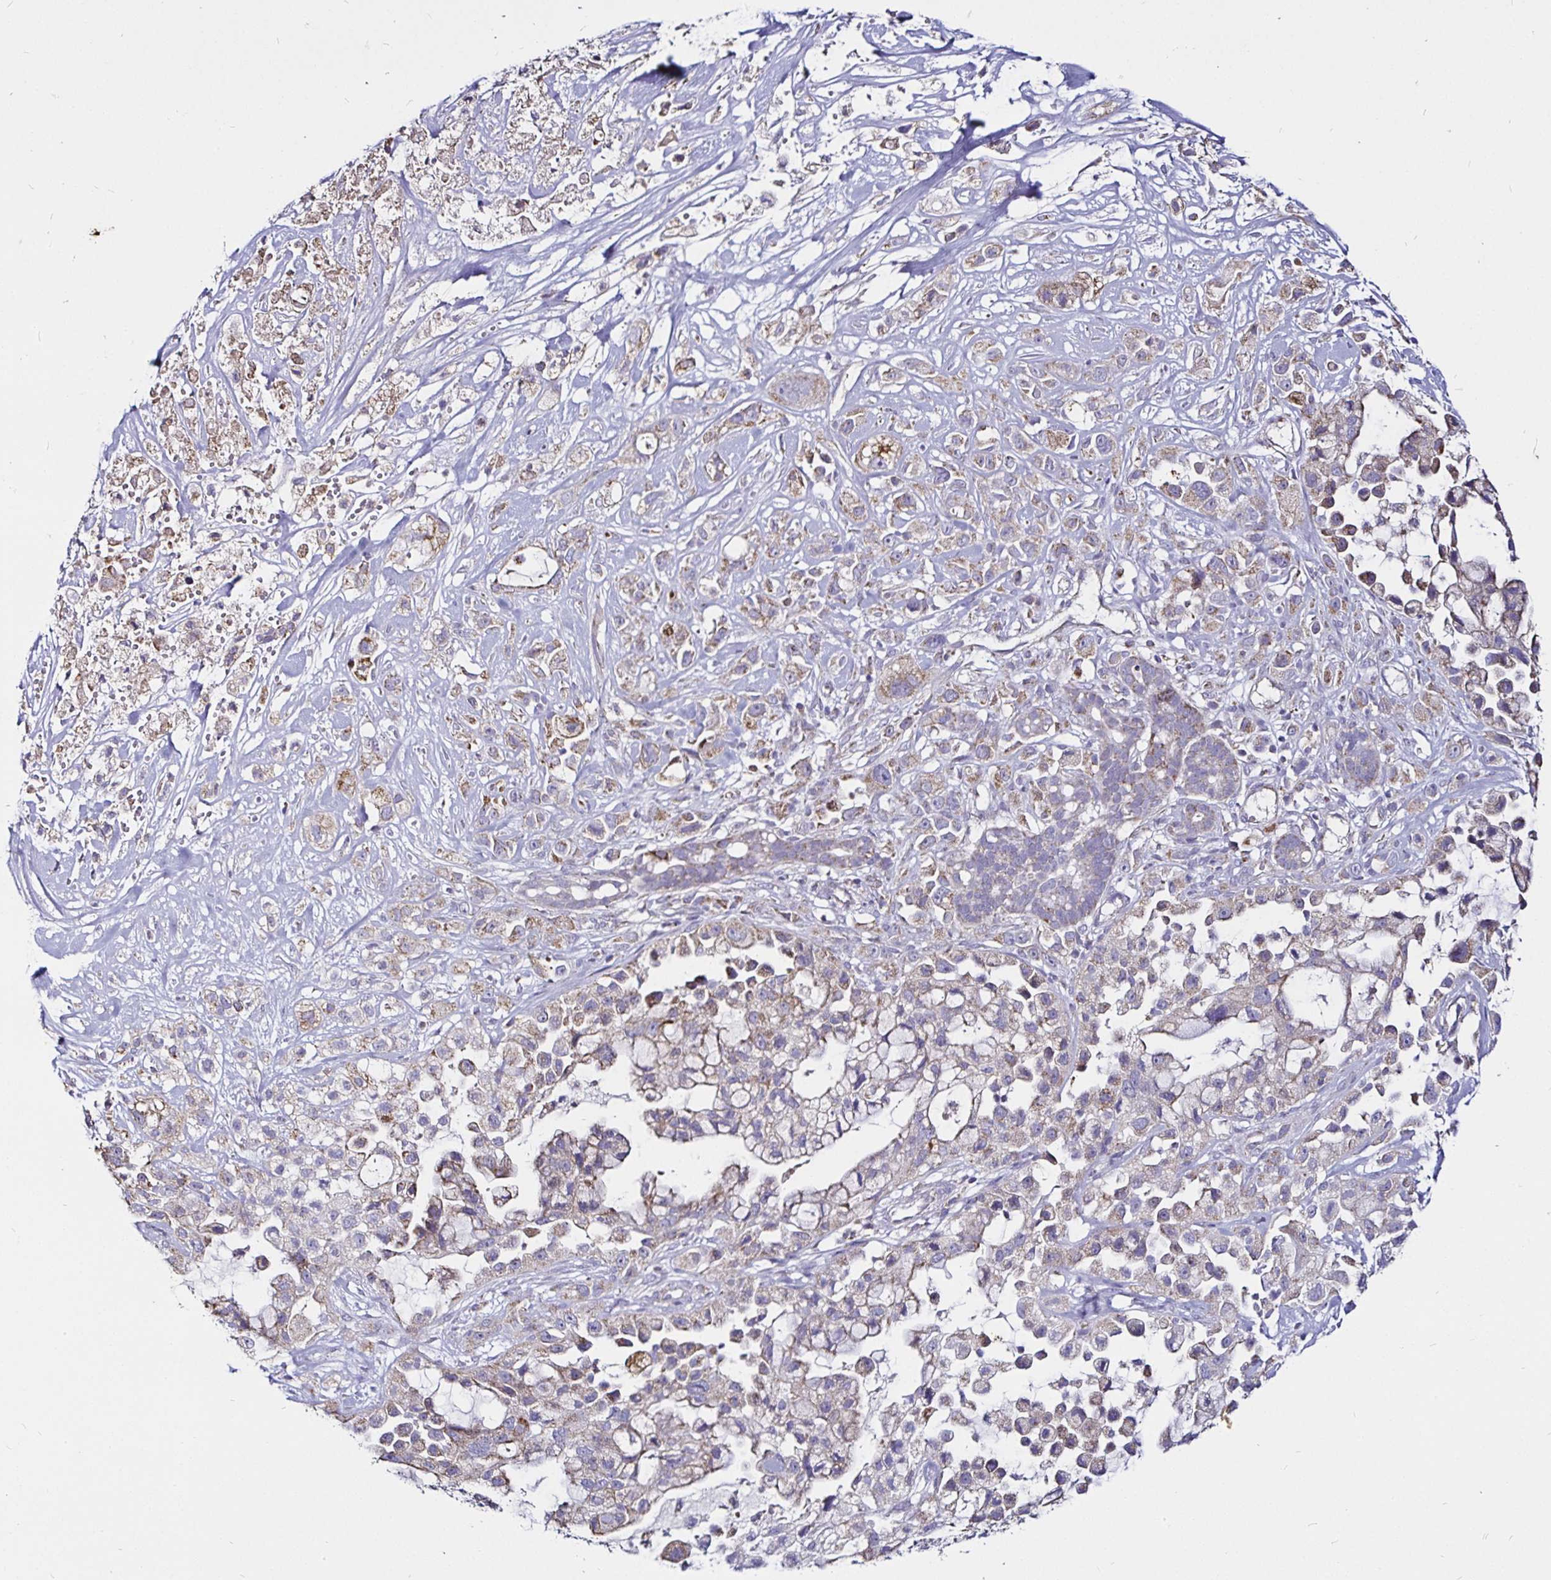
{"staining": {"intensity": "weak", "quantity": "<25%", "location": "cytoplasmic/membranous"}, "tissue": "pancreatic cancer", "cell_type": "Tumor cells", "image_type": "cancer", "snomed": [{"axis": "morphology", "description": "Adenocarcinoma, NOS"}, {"axis": "topography", "description": "Pancreas"}], "caption": "The image shows no staining of tumor cells in pancreatic cancer. The staining is performed using DAB (3,3'-diaminobenzidine) brown chromogen with nuclei counter-stained in using hematoxylin.", "gene": "PGAM2", "patient": {"sex": "male", "age": 44}}